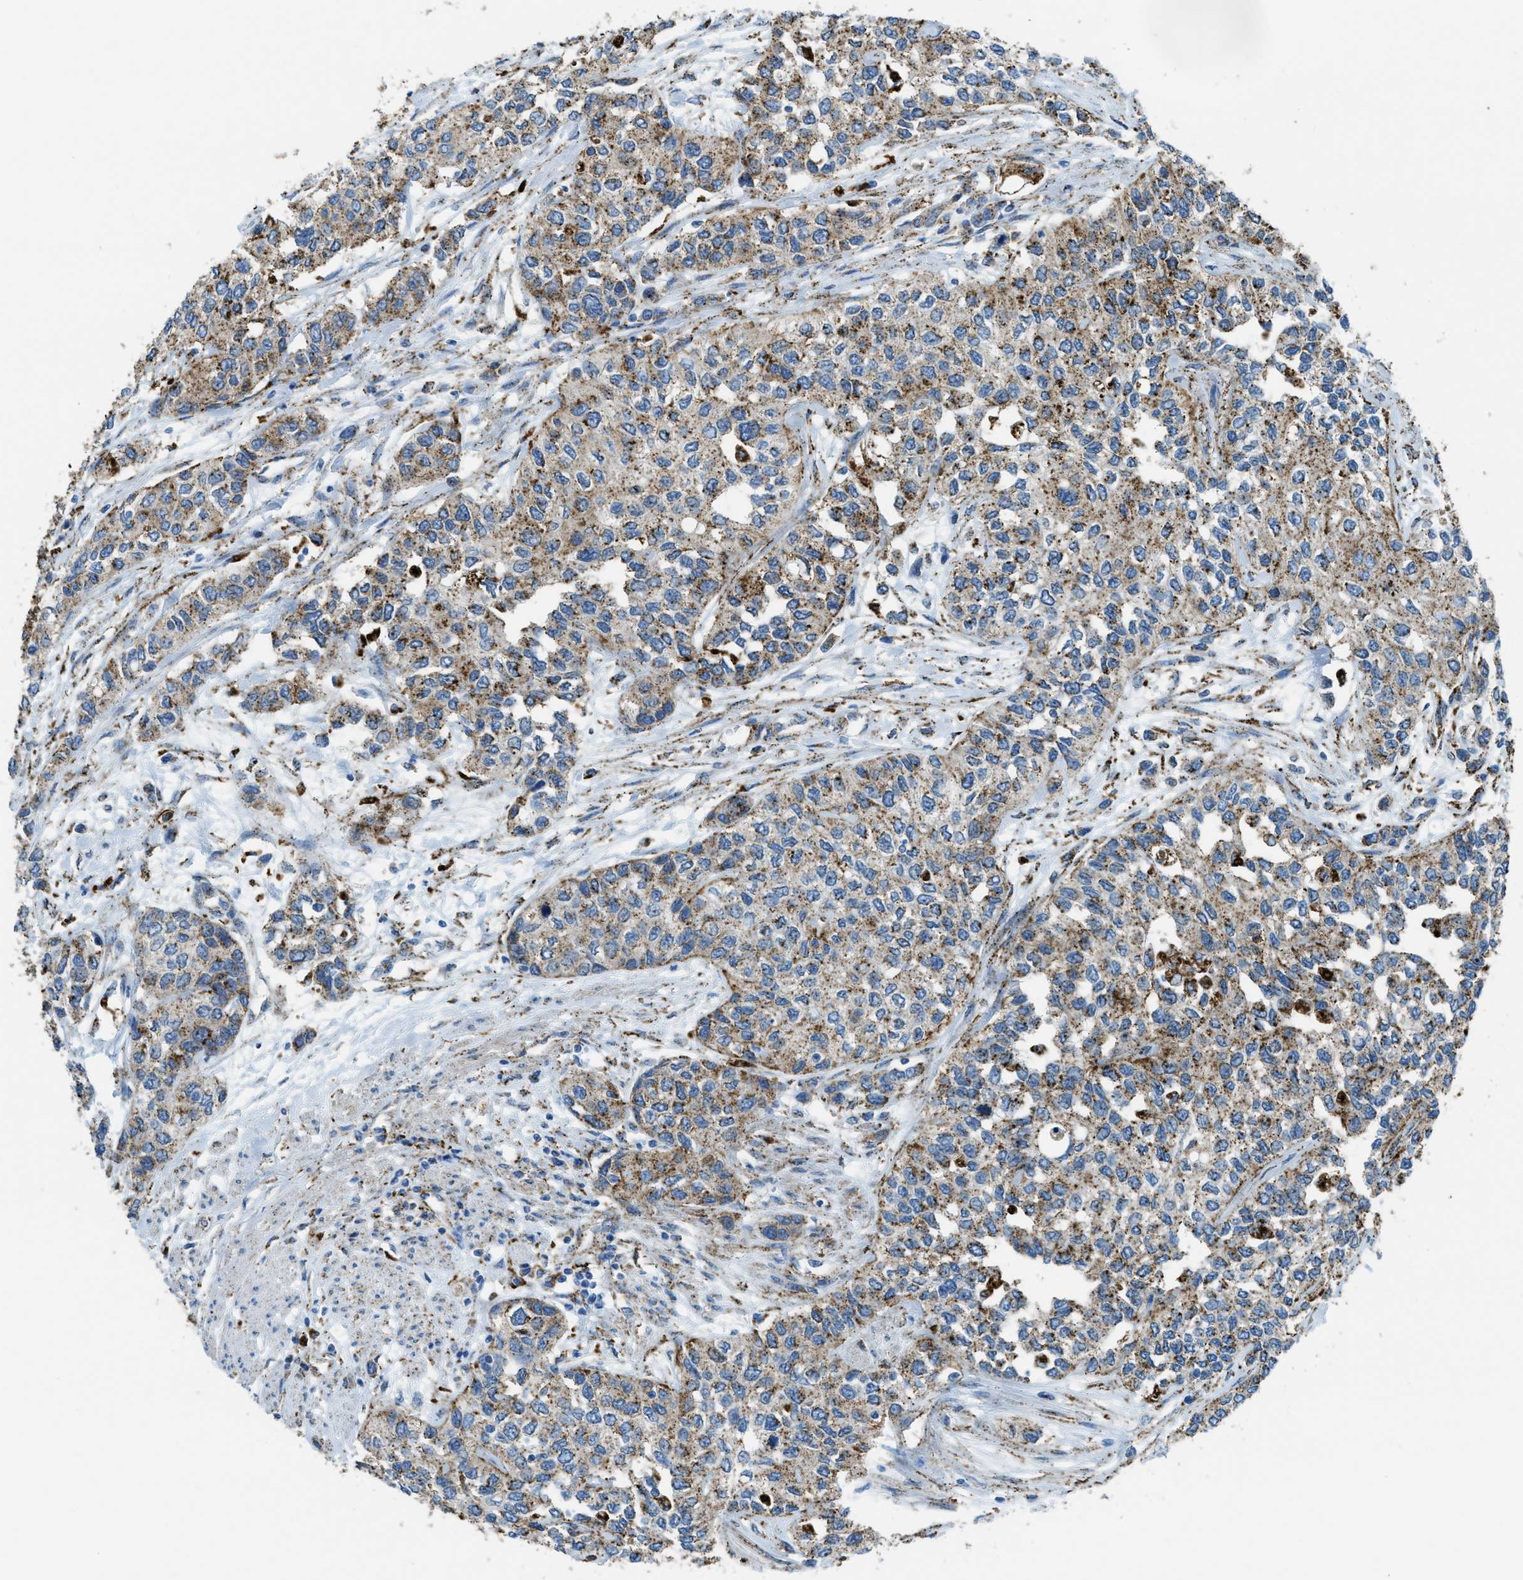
{"staining": {"intensity": "moderate", "quantity": ">75%", "location": "cytoplasmic/membranous"}, "tissue": "urothelial cancer", "cell_type": "Tumor cells", "image_type": "cancer", "snomed": [{"axis": "morphology", "description": "Urothelial carcinoma, High grade"}, {"axis": "topography", "description": "Urinary bladder"}], "caption": "Protein staining by immunohistochemistry (IHC) shows moderate cytoplasmic/membranous expression in approximately >75% of tumor cells in urothelial cancer.", "gene": "SCARB2", "patient": {"sex": "female", "age": 56}}